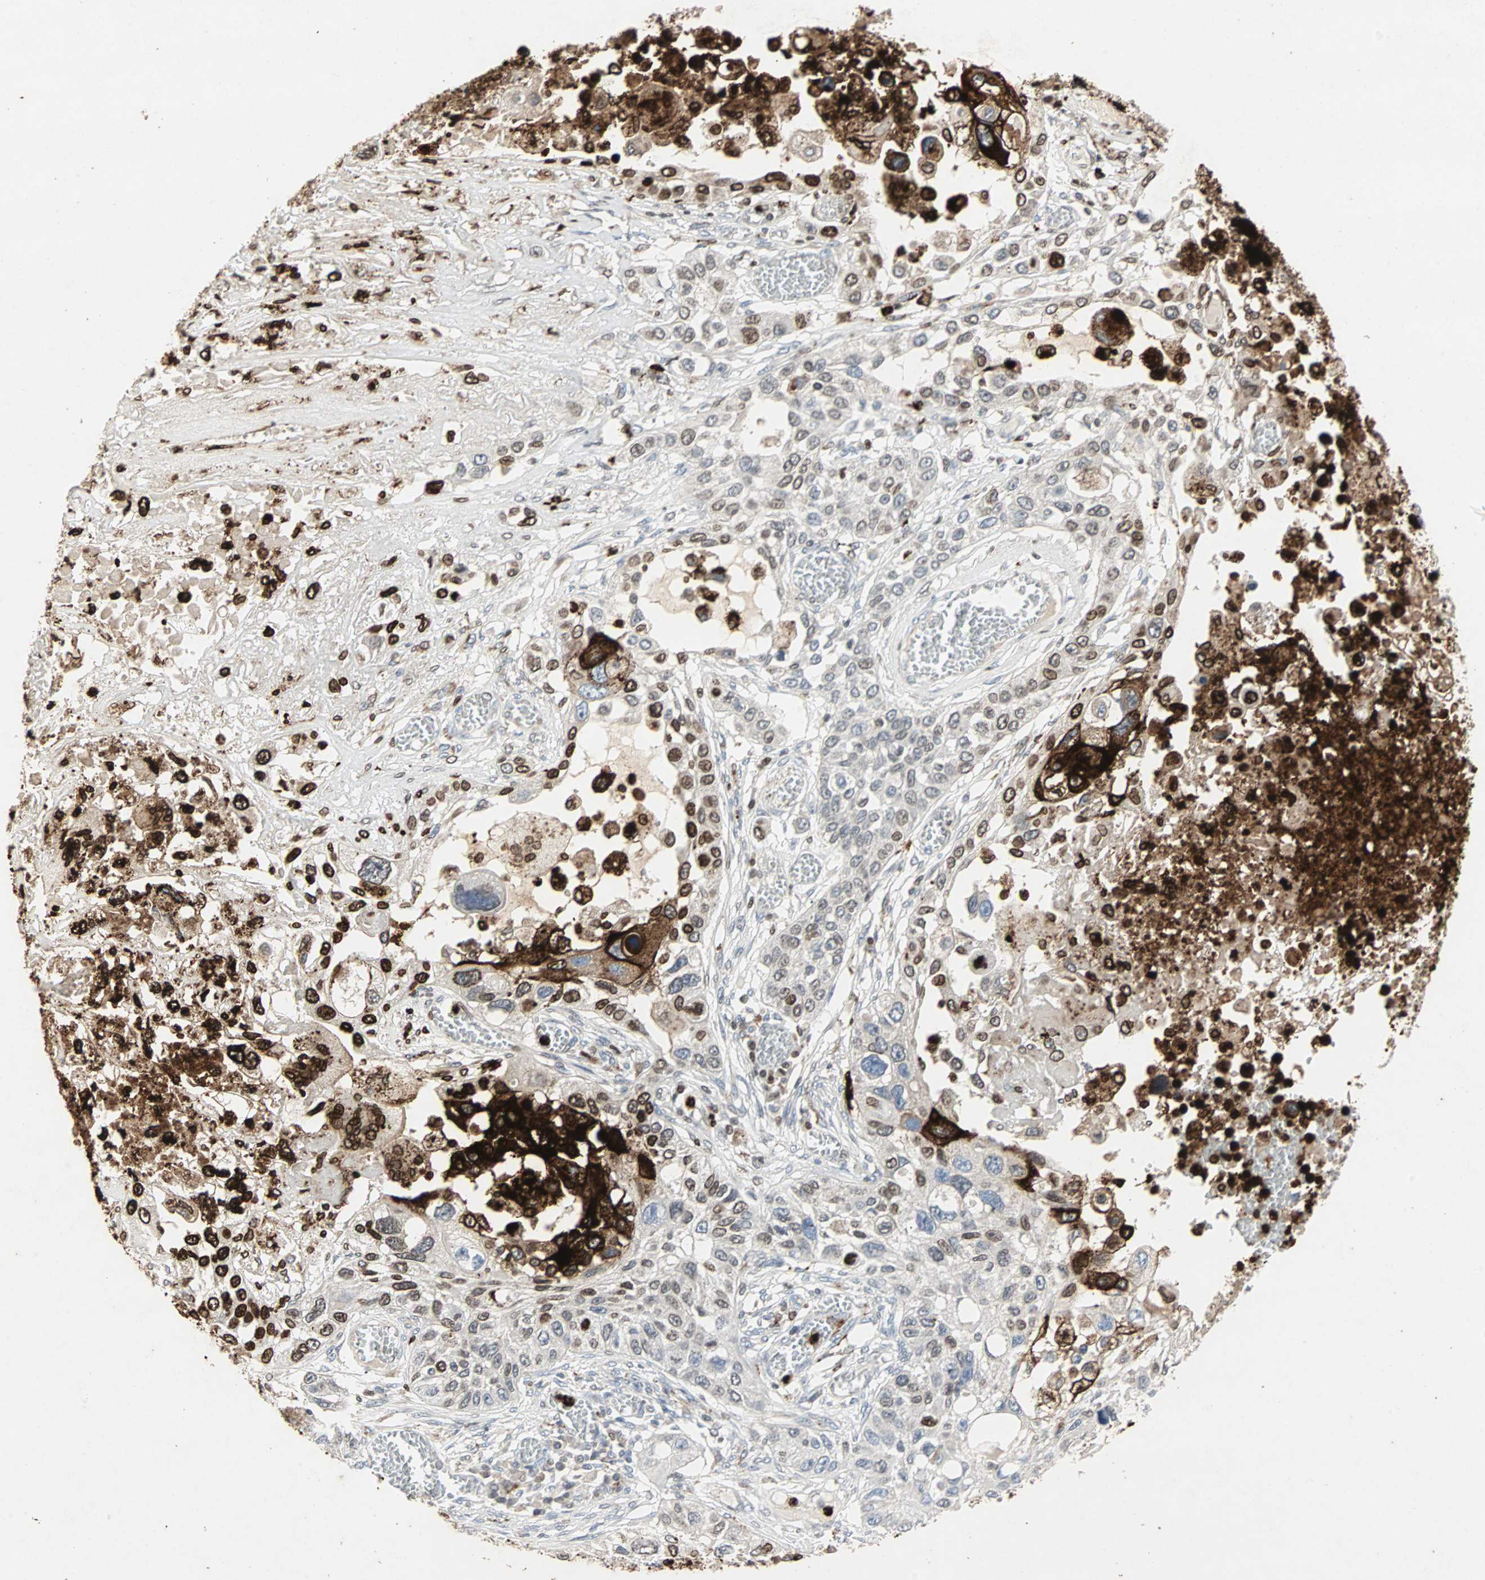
{"staining": {"intensity": "strong", "quantity": "25%-75%", "location": "cytoplasmic/membranous,nuclear"}, "tissue": "lung cancer", "cell_type": "Tumor cells", "image_type": "cancer", "snomed": [{"axis": "morphology", "description": "Squamous cell carcinoma, NOS"}, {"axis": "topography", "description": "Lung"}], "caption": "Squamous cell carcinoma (lung) tissue exhibits strong cytoplasmic/membranous and nuclear positivity in about 25%-75% of tumor cells", "gene": "CEACAM6", "patient": {"sex": "male", "age": 71}}